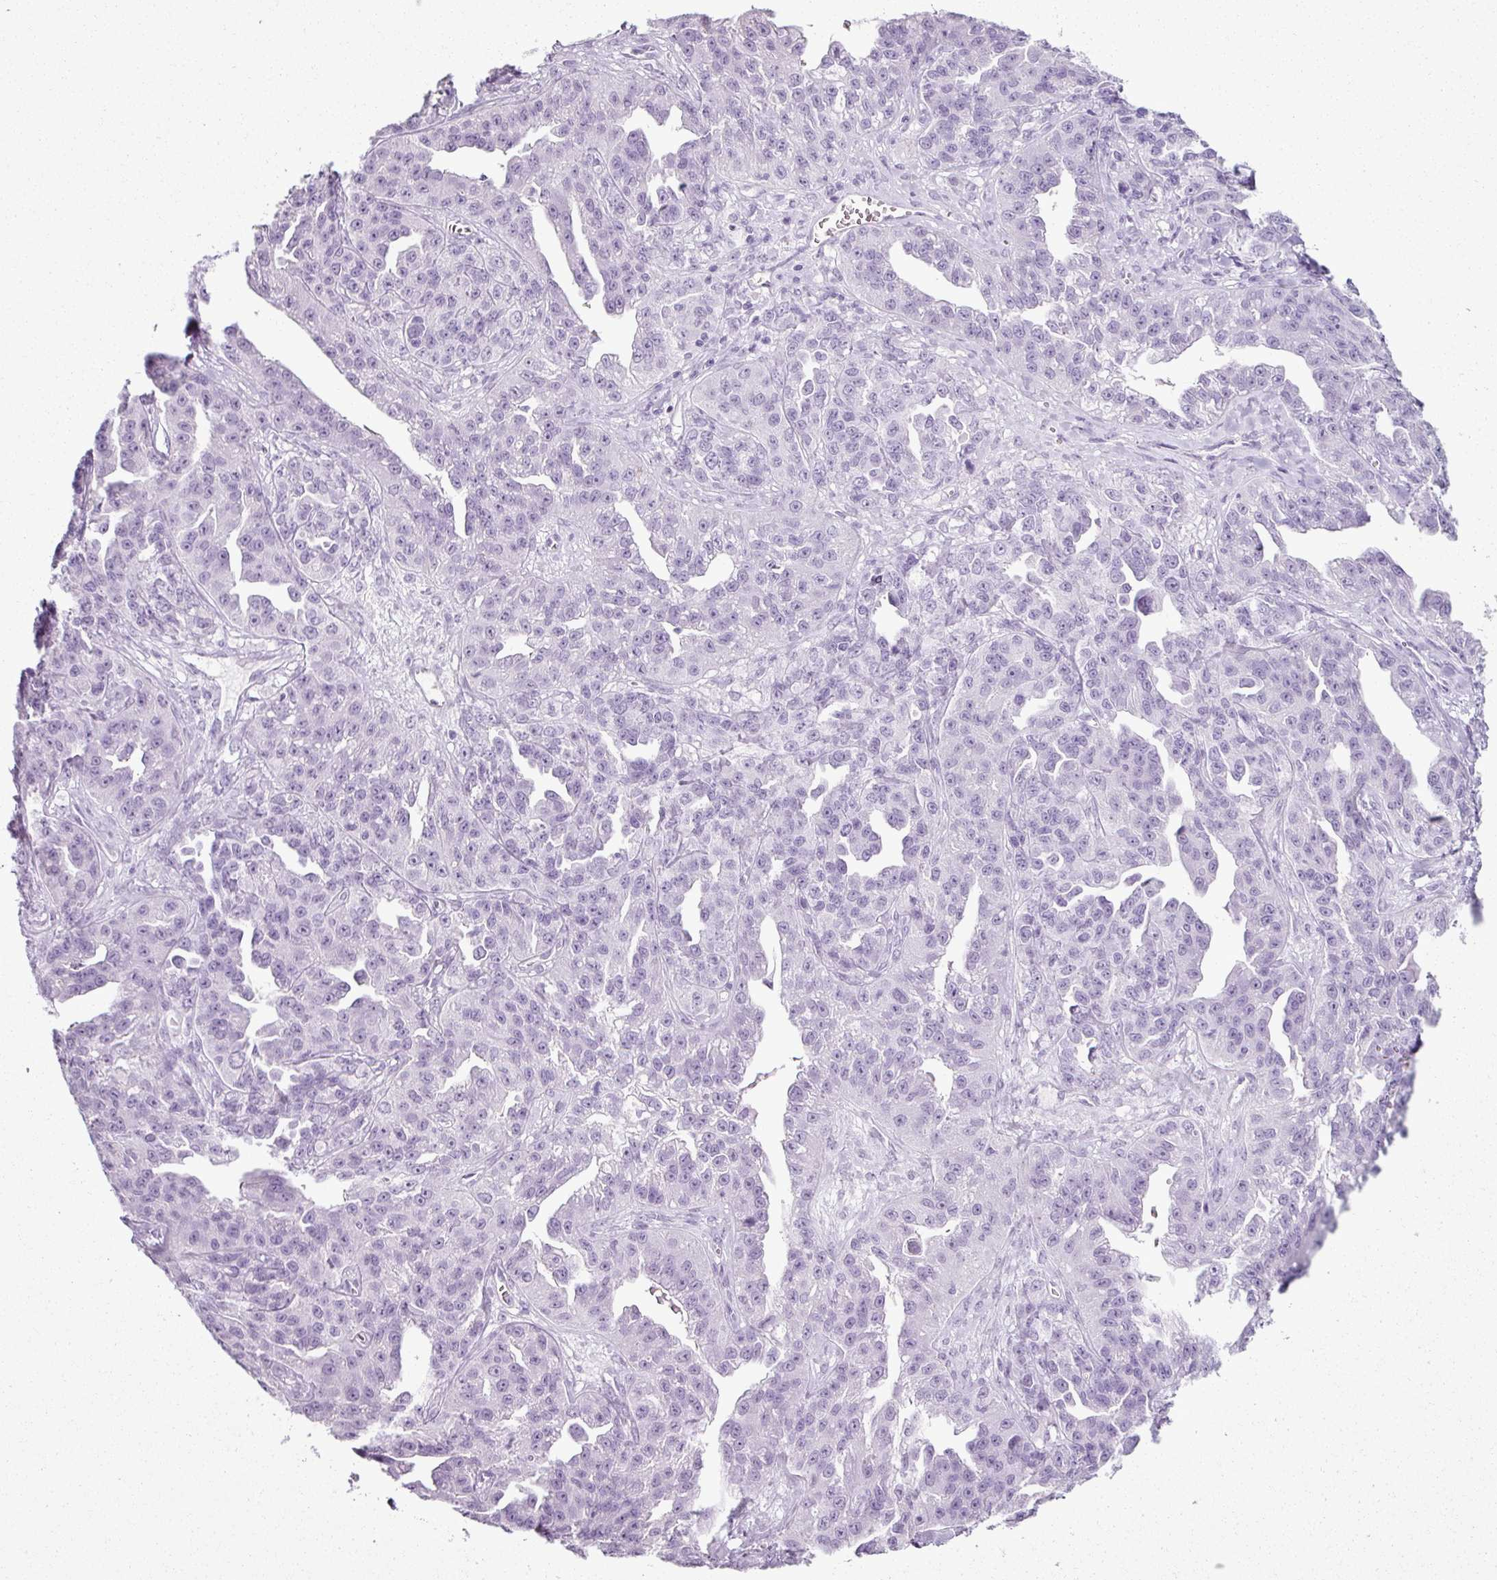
{"staining": {"intensity": "negative", "quantity": "none", "location": "none"}, "tissue": "ovarian cancer", "cell_type": "Tumor cells", "image_type": "cancer", "snomed": [{"axis": "morphology", "description": "Cystadenocarcinoma, serous, NOS"}, {"axis": "topography", "description": "Ovary"}], "caption": "This is a micrograph of immunohistochemistry staining of serous cystadenocarcinoma (ovarian), which shows no staining in tumor cells.", "gene": "SCT", "patient": {"sex": "female", "age": 75}}